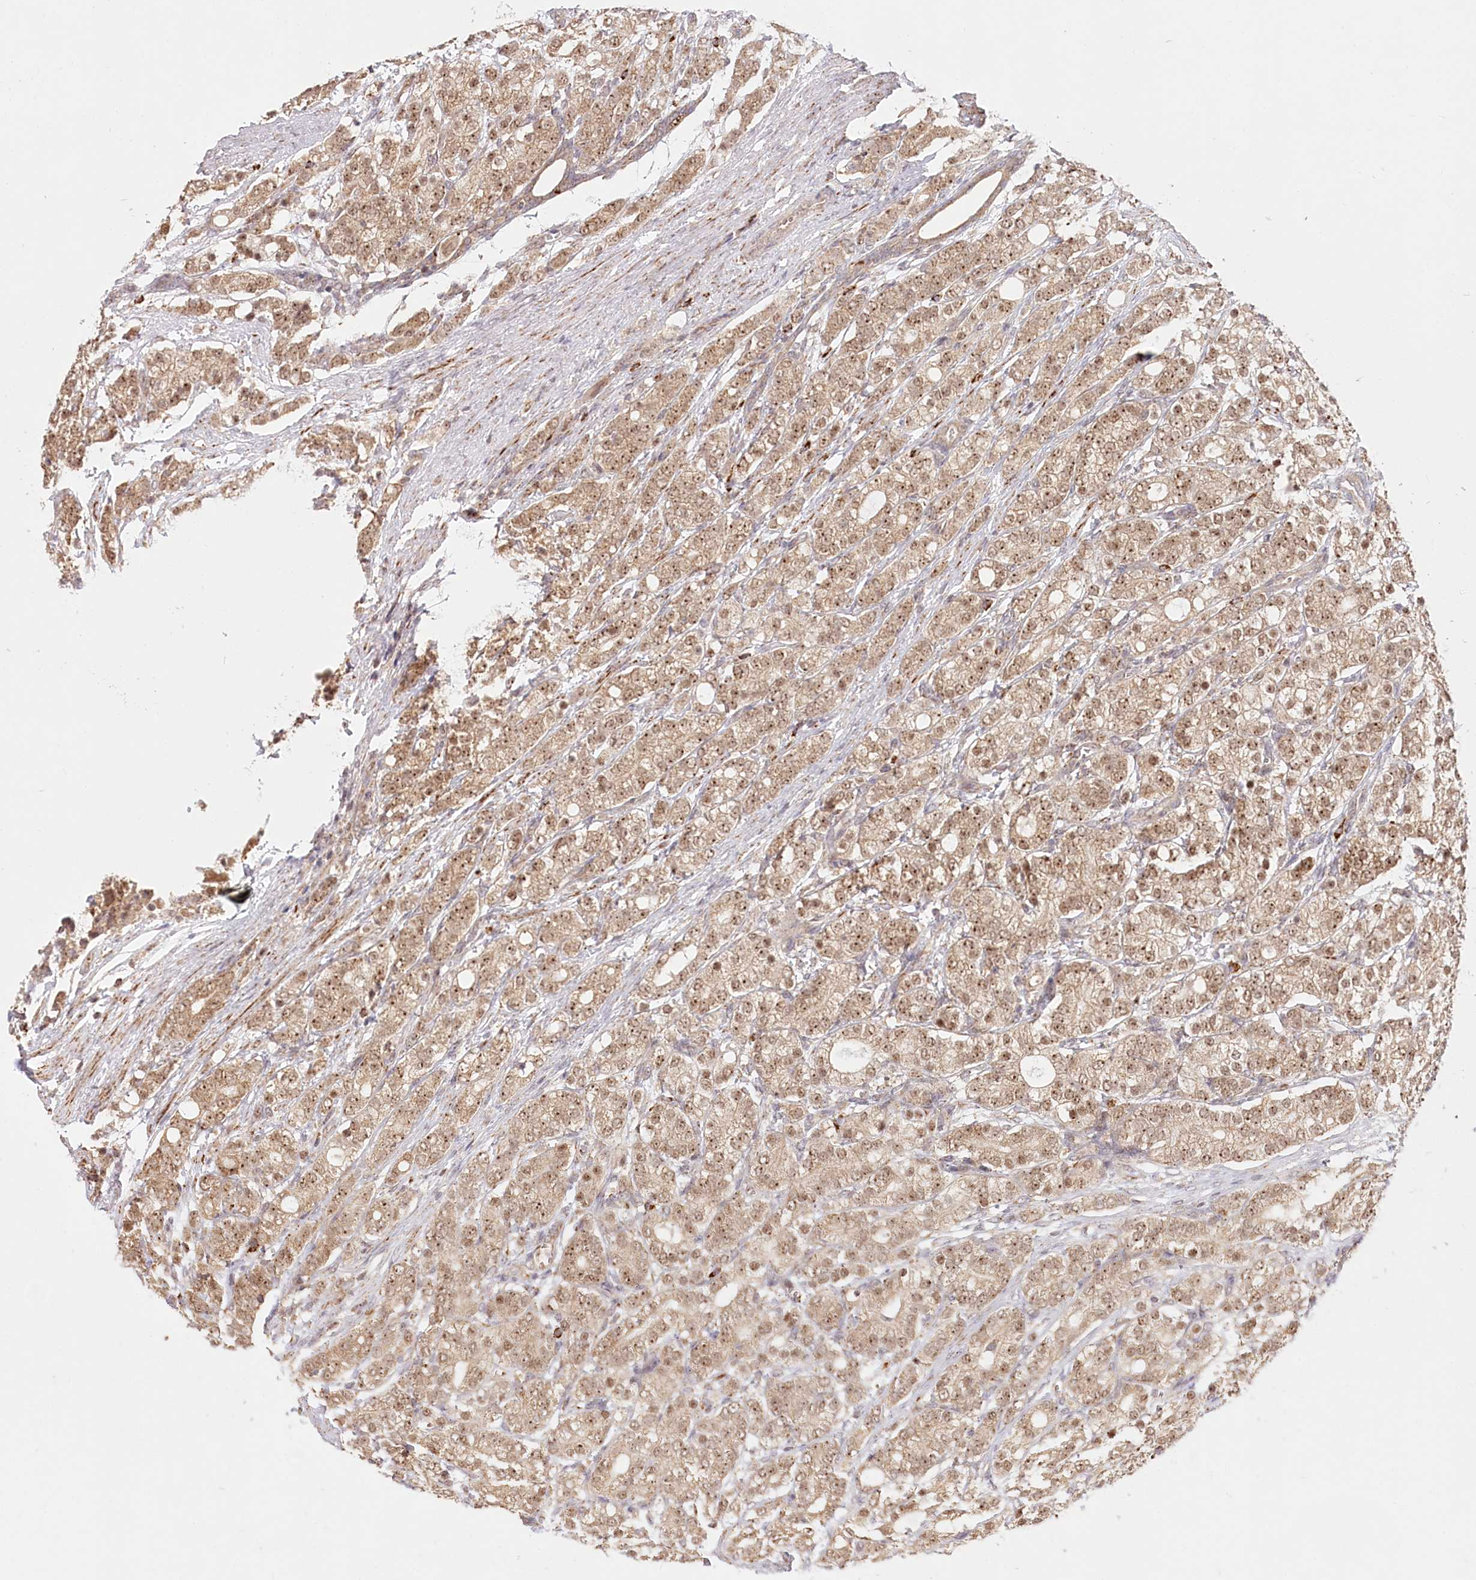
{"staining": {"intensity": "moderate", "quantity": ">75%", "location": "cytoplasmic/membranous,nuclear"}, "tissue": "prostate cancer", "cell_type": "Tumor cells", "image_type": "cancer", "snomed": [{"axis": "morphology", "description": "Adenocarcinoma, High grade"}, {"axis": "topography", "description": "Prostate"}], "caption": "Immunohistochemical staining of prostate cancer reveals medium levels of moderate cytoplasmic/membranous and nuclear positivity in about >75% of tumor cells.", "gene": "RTN4IP1", "patient": {"sex": "male", "age": 57}}